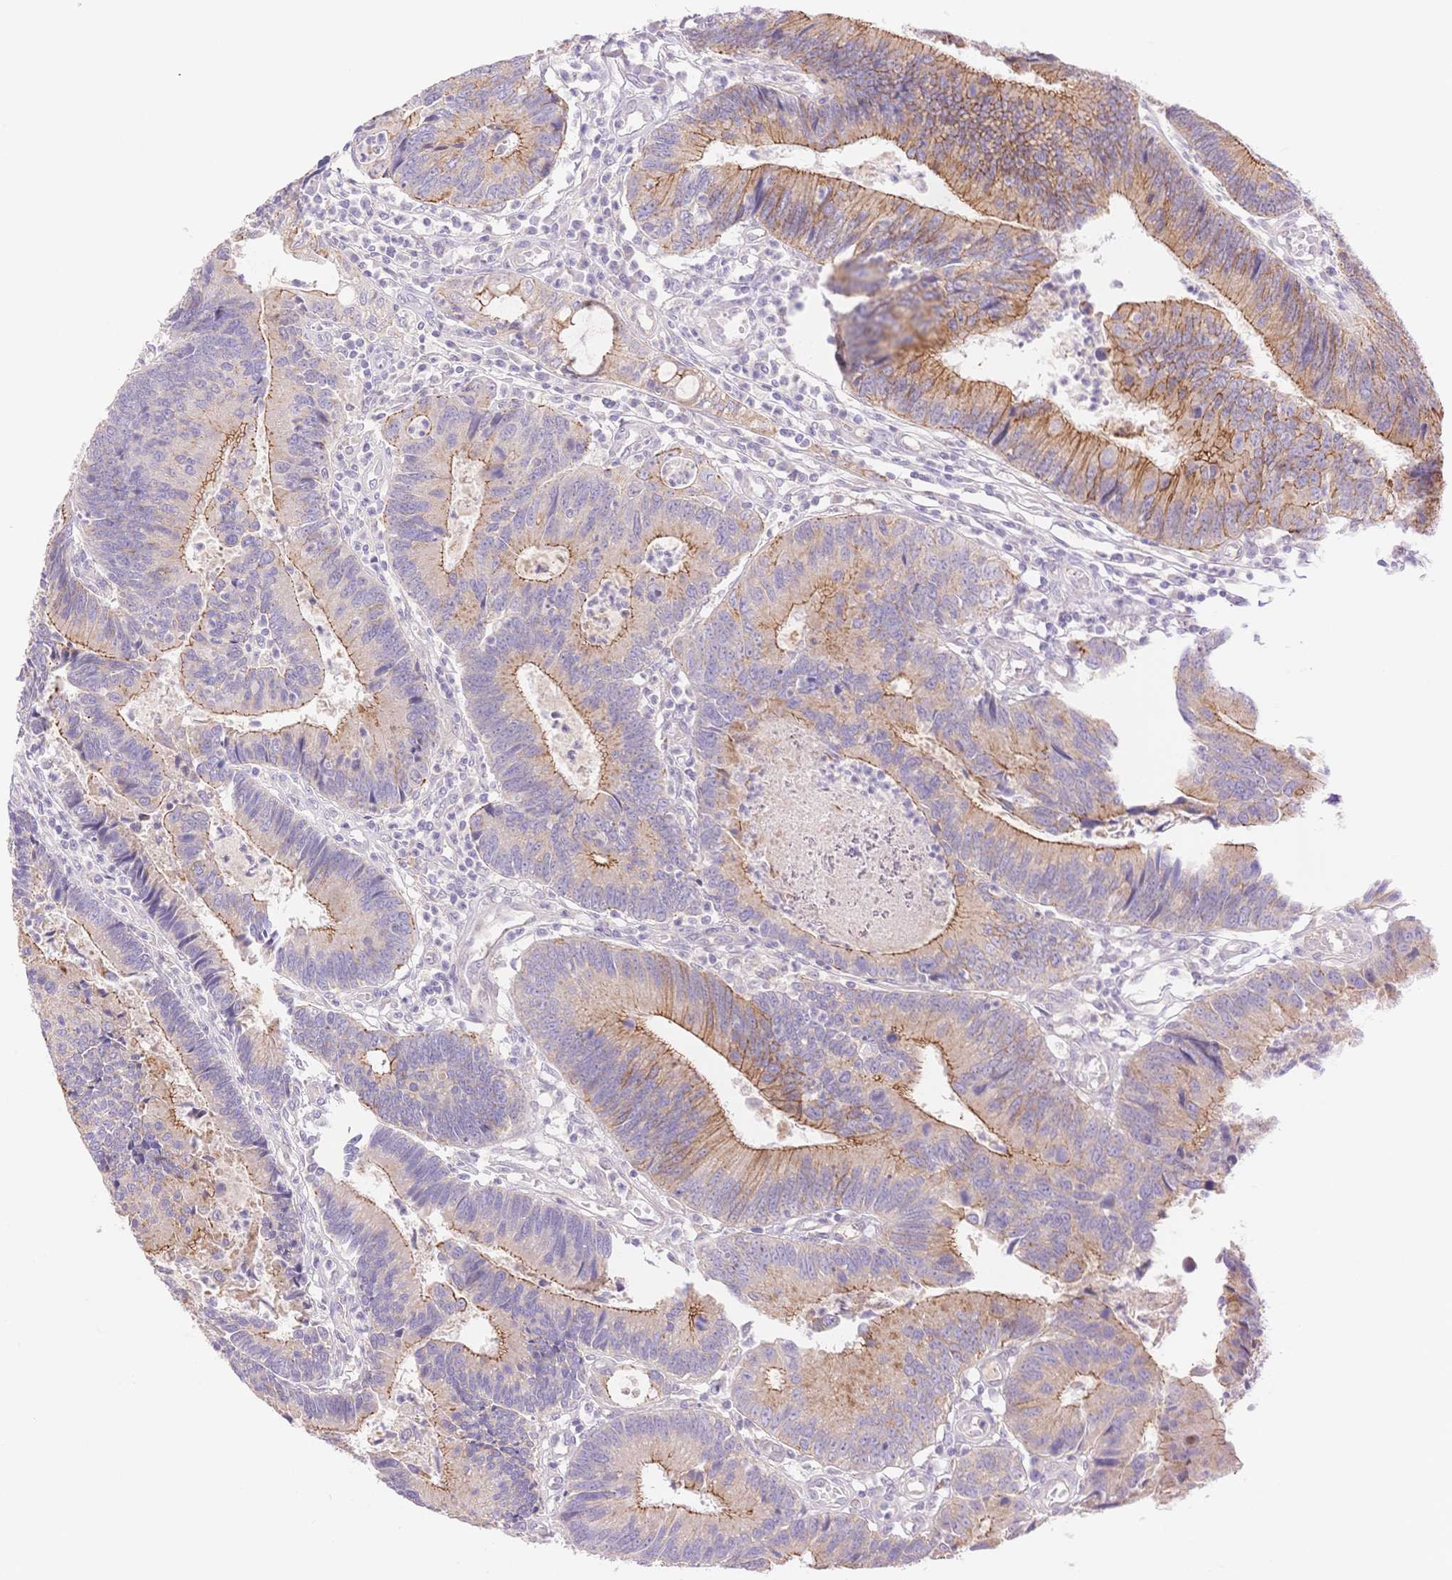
{"staining": {"intensity": "moderate", "quantity": "25%-75%", "location": "cytoplasmic/membranous"}, "tissue": "colorectal cancer", "cell_type": "Tumor cells", "image_type": "cancer", "snomed": [{"axis": "morphology", "description": "Adenocarcinoma, NOS"}, {"axis": "topography", "description": "Colon"}], "caption": "Protein expression analysis of human adenocarcinoma (colorectal) reveals moderate cytoplasmic/membranous staining in approximately 25%-75% of tumor cells.", "gene": "WDR54", "patient": {"sex": "female", "age": 67}}